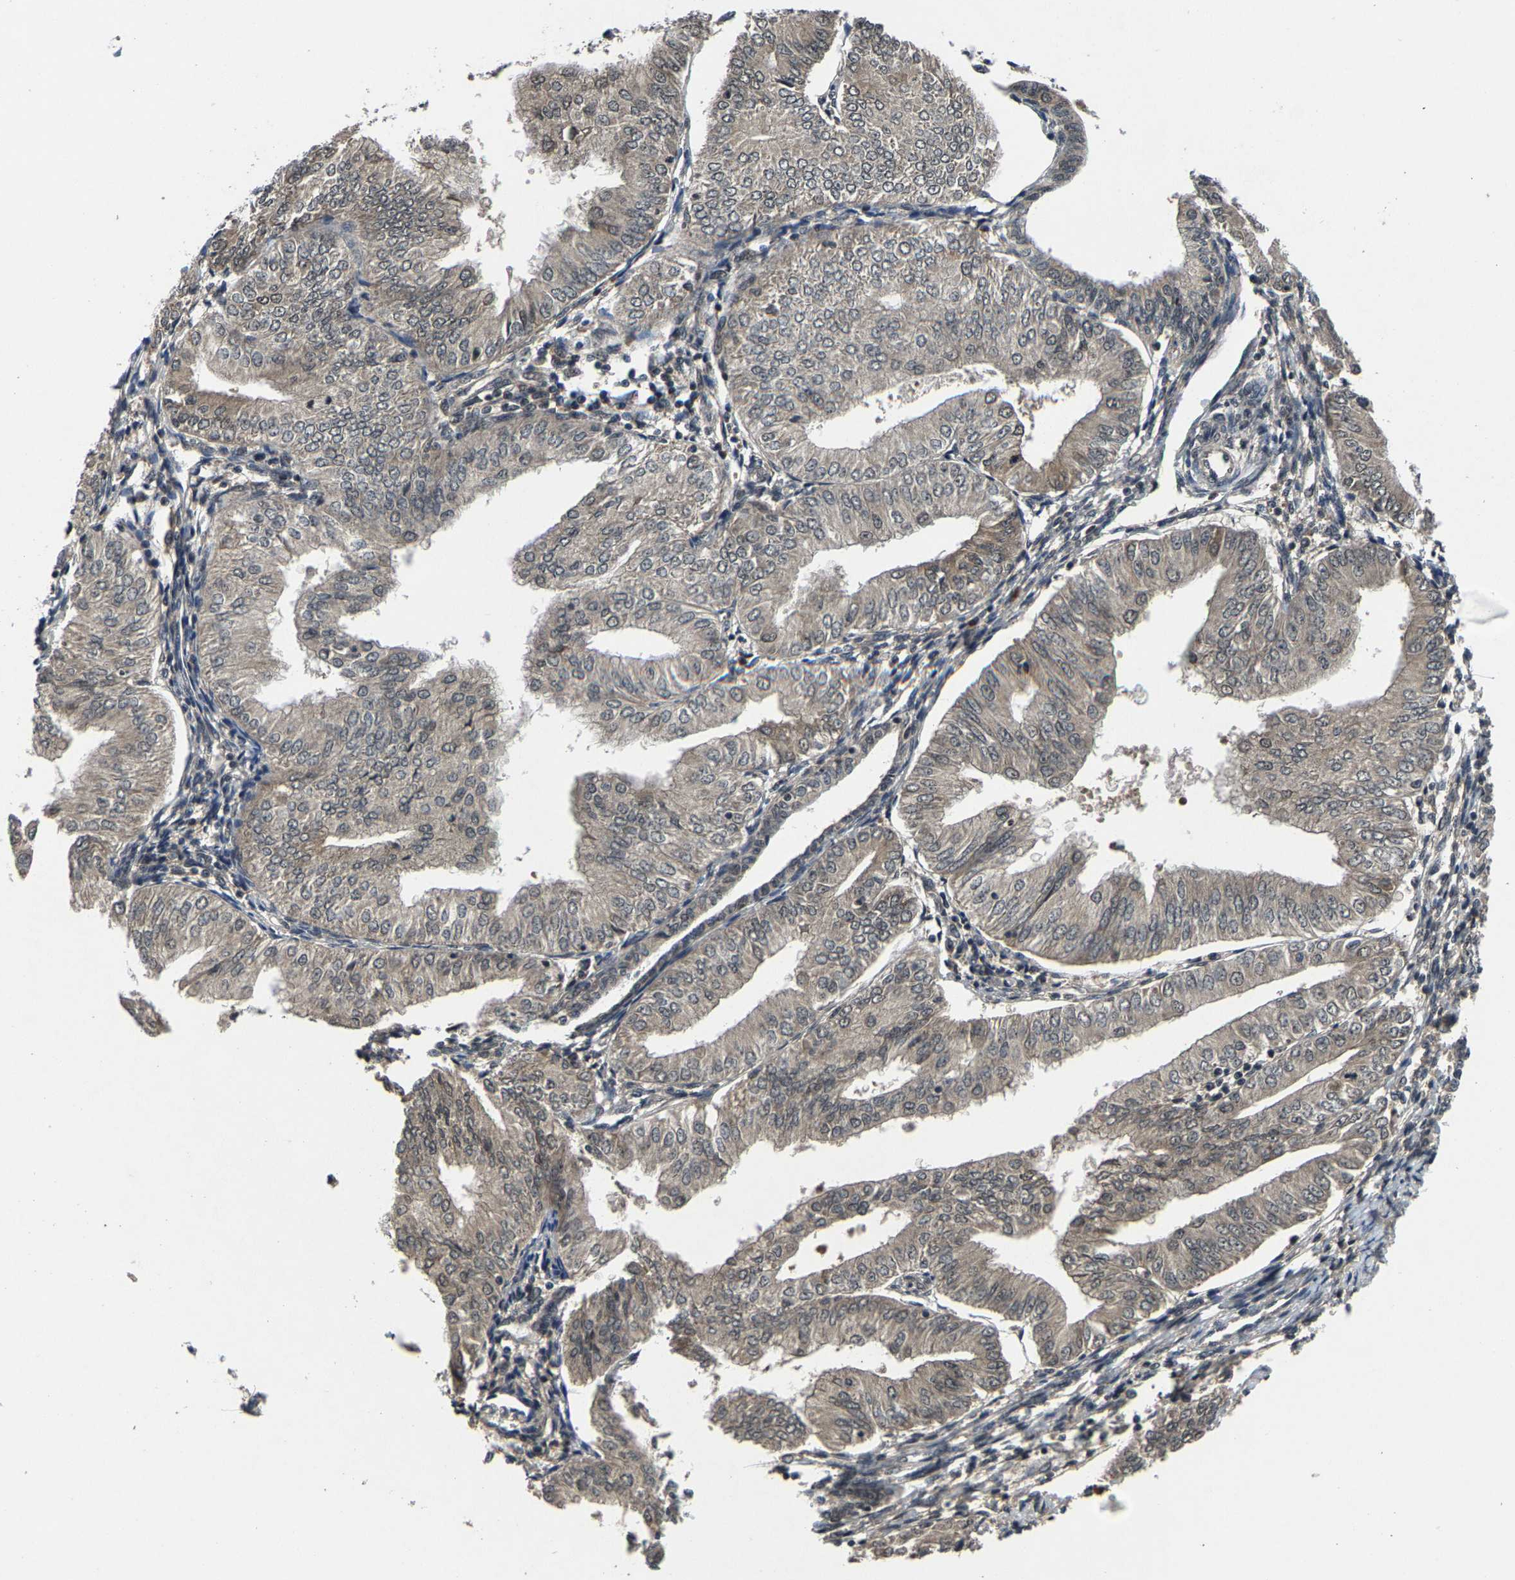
{"staining": {"intensity": "weak", "quantity": "25%-75%", "location": "cytoplasmic/membranous"}, "tissue": "endometrial cancer", "cell_type": "Tumor cells", "image_type": "cancer", "snomed": [{"axis": "morphology", "description": "Adenocarcinoma, NOS"}, {"axis": "topography", "description": "Endometrium"}], "caption": "Adenocarcinoma (endometrial) stained with a brown dye displays weak cytoplasmic/membranous positive staining in approximately 25%-75% of tumor cells.", "gene": "HUWE1", "patient": {"sex": "female", "age": 53}}